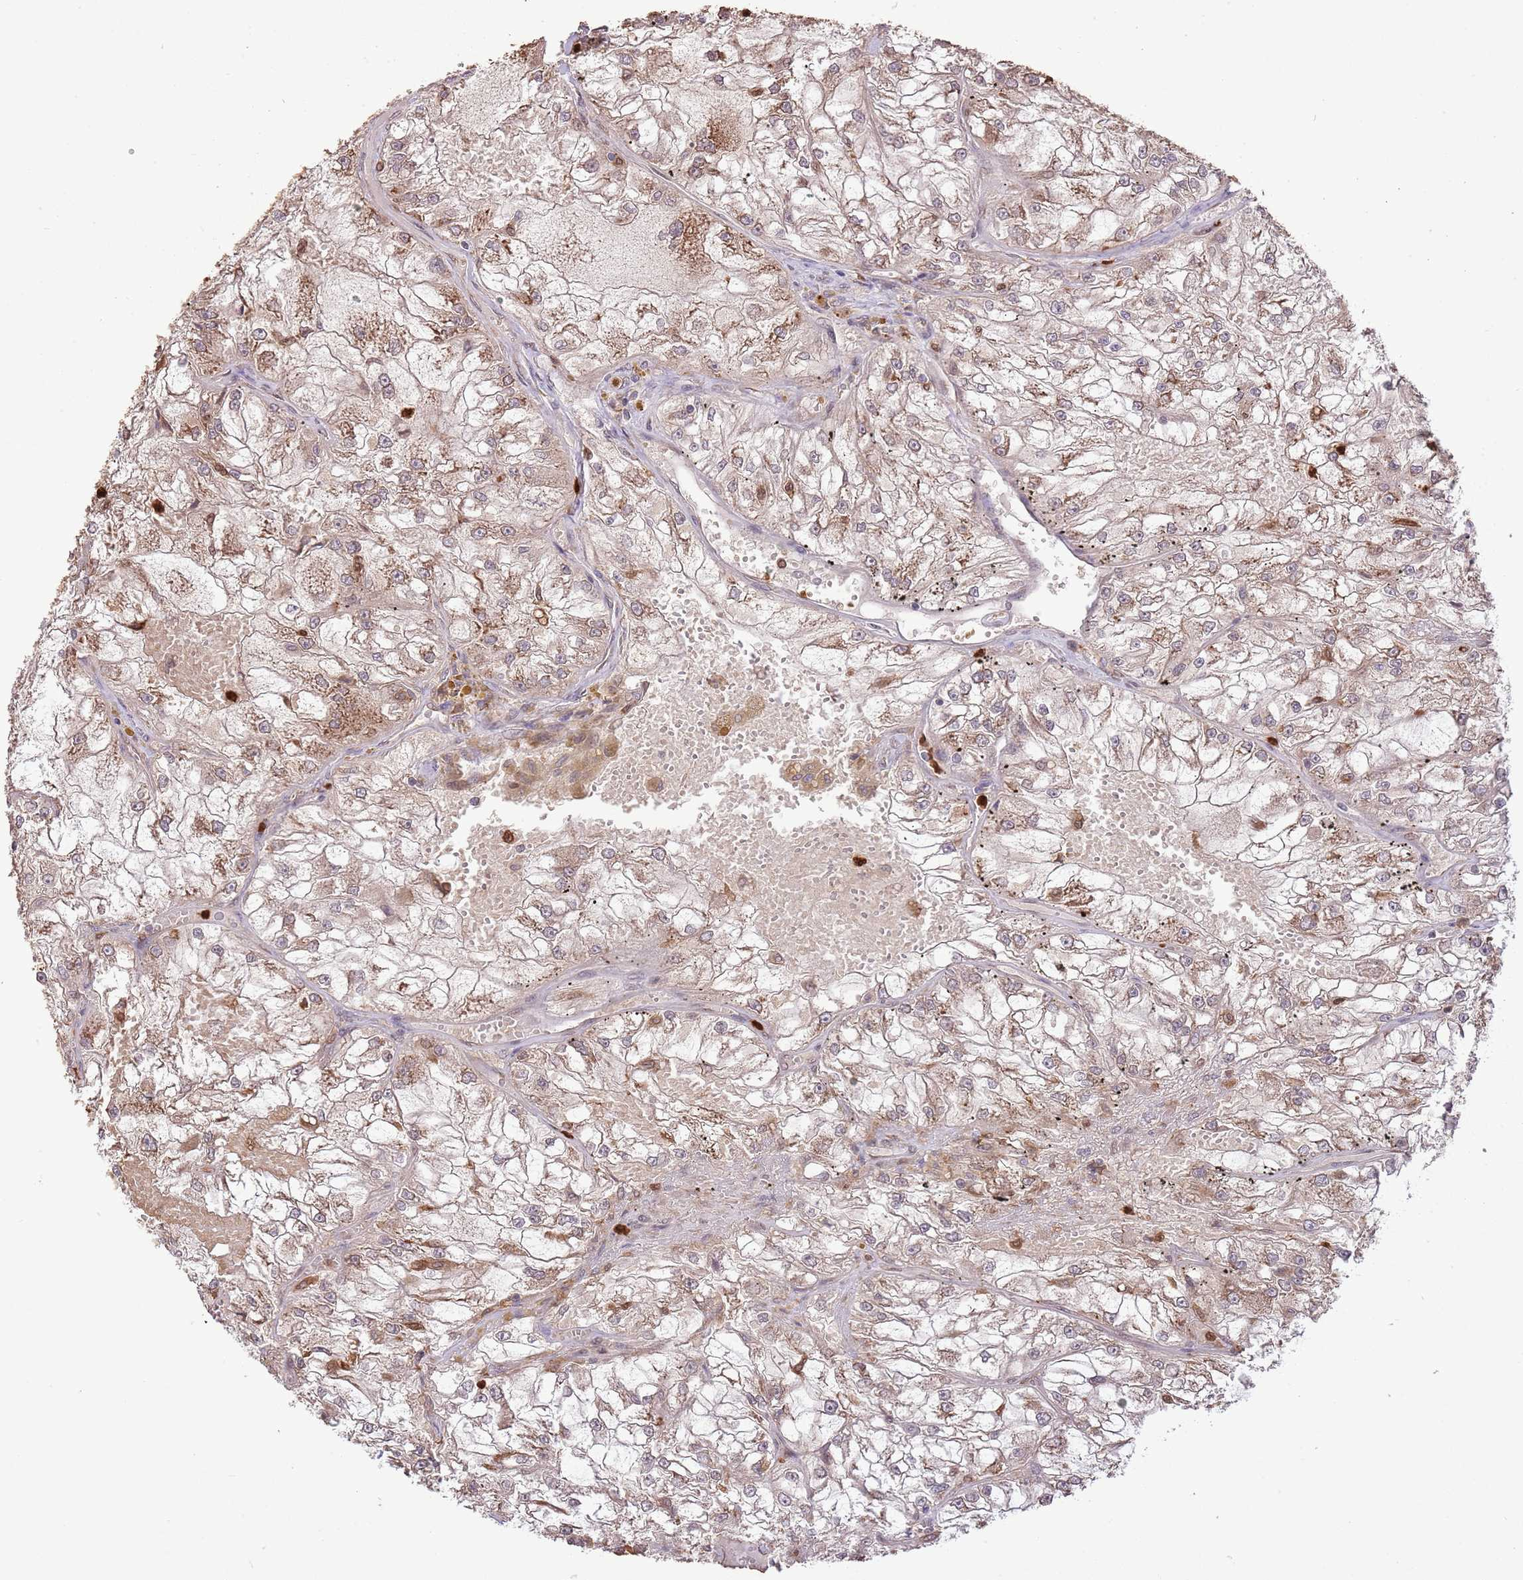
{"staining": {"intensity": "moderate", "quantity": ">75%", "location": "cytoplasmic/membranous"}, "tissue": "renal cancer", "cell_type": "Tumor cells", "image_type": "cancer", "snomed": [{"axis": "morphology", "description": "Adenocarcinoma, NOS"}, {"axis": "topography", "description": "Kidney"}], "caption": "Immunohistochemical staining of human adenocarcinoma (renal) shows moderate cytoplasmic/membranous protein positivity in approximately >75% of tumor cells.", "gene": "AMIGO1", "patient": {"sex": "female", "age": 72}}